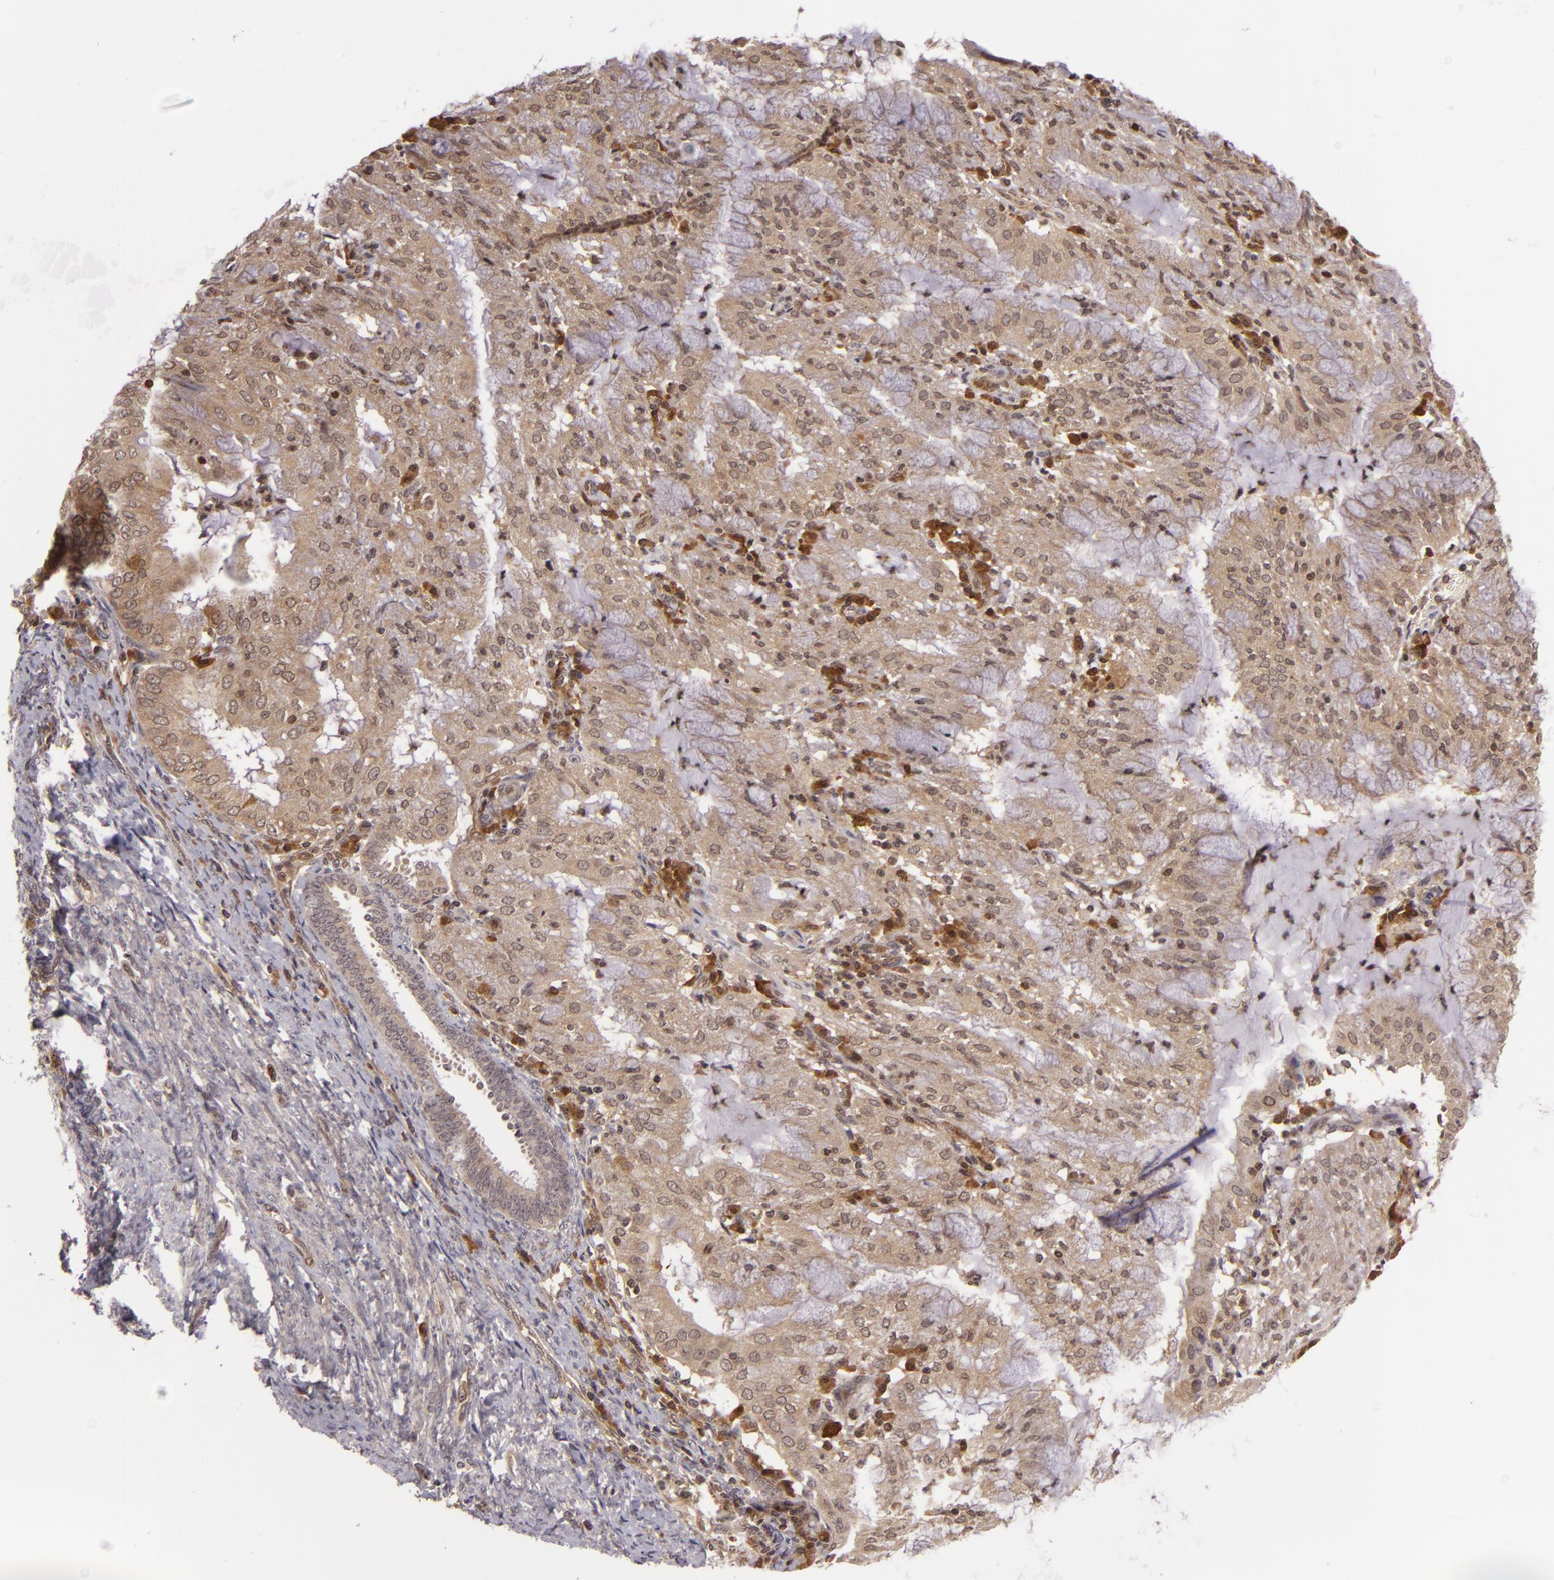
{"staining": {"intensity": "weak", "quantity": ">75%", "location": "cytoplasmic/membranous"}, "tissue": "endometrial cancer", "cell_type": "Tumor cells", "image_type": "cancer", "snomed": [{"axis": "morphology", "description": "Adenocarcinoma, NOS"}, {"axis": "topography", "description": "Endometrium"}], "caption": "Immunohistochemical staining of endometrial adenocarcinoma shows weak cytoplasmic/membranous protein positivity in approximately >75% of tumor cells.", "gene": "ZBTB33", "patient": {"sex": "female", "age": 63}}